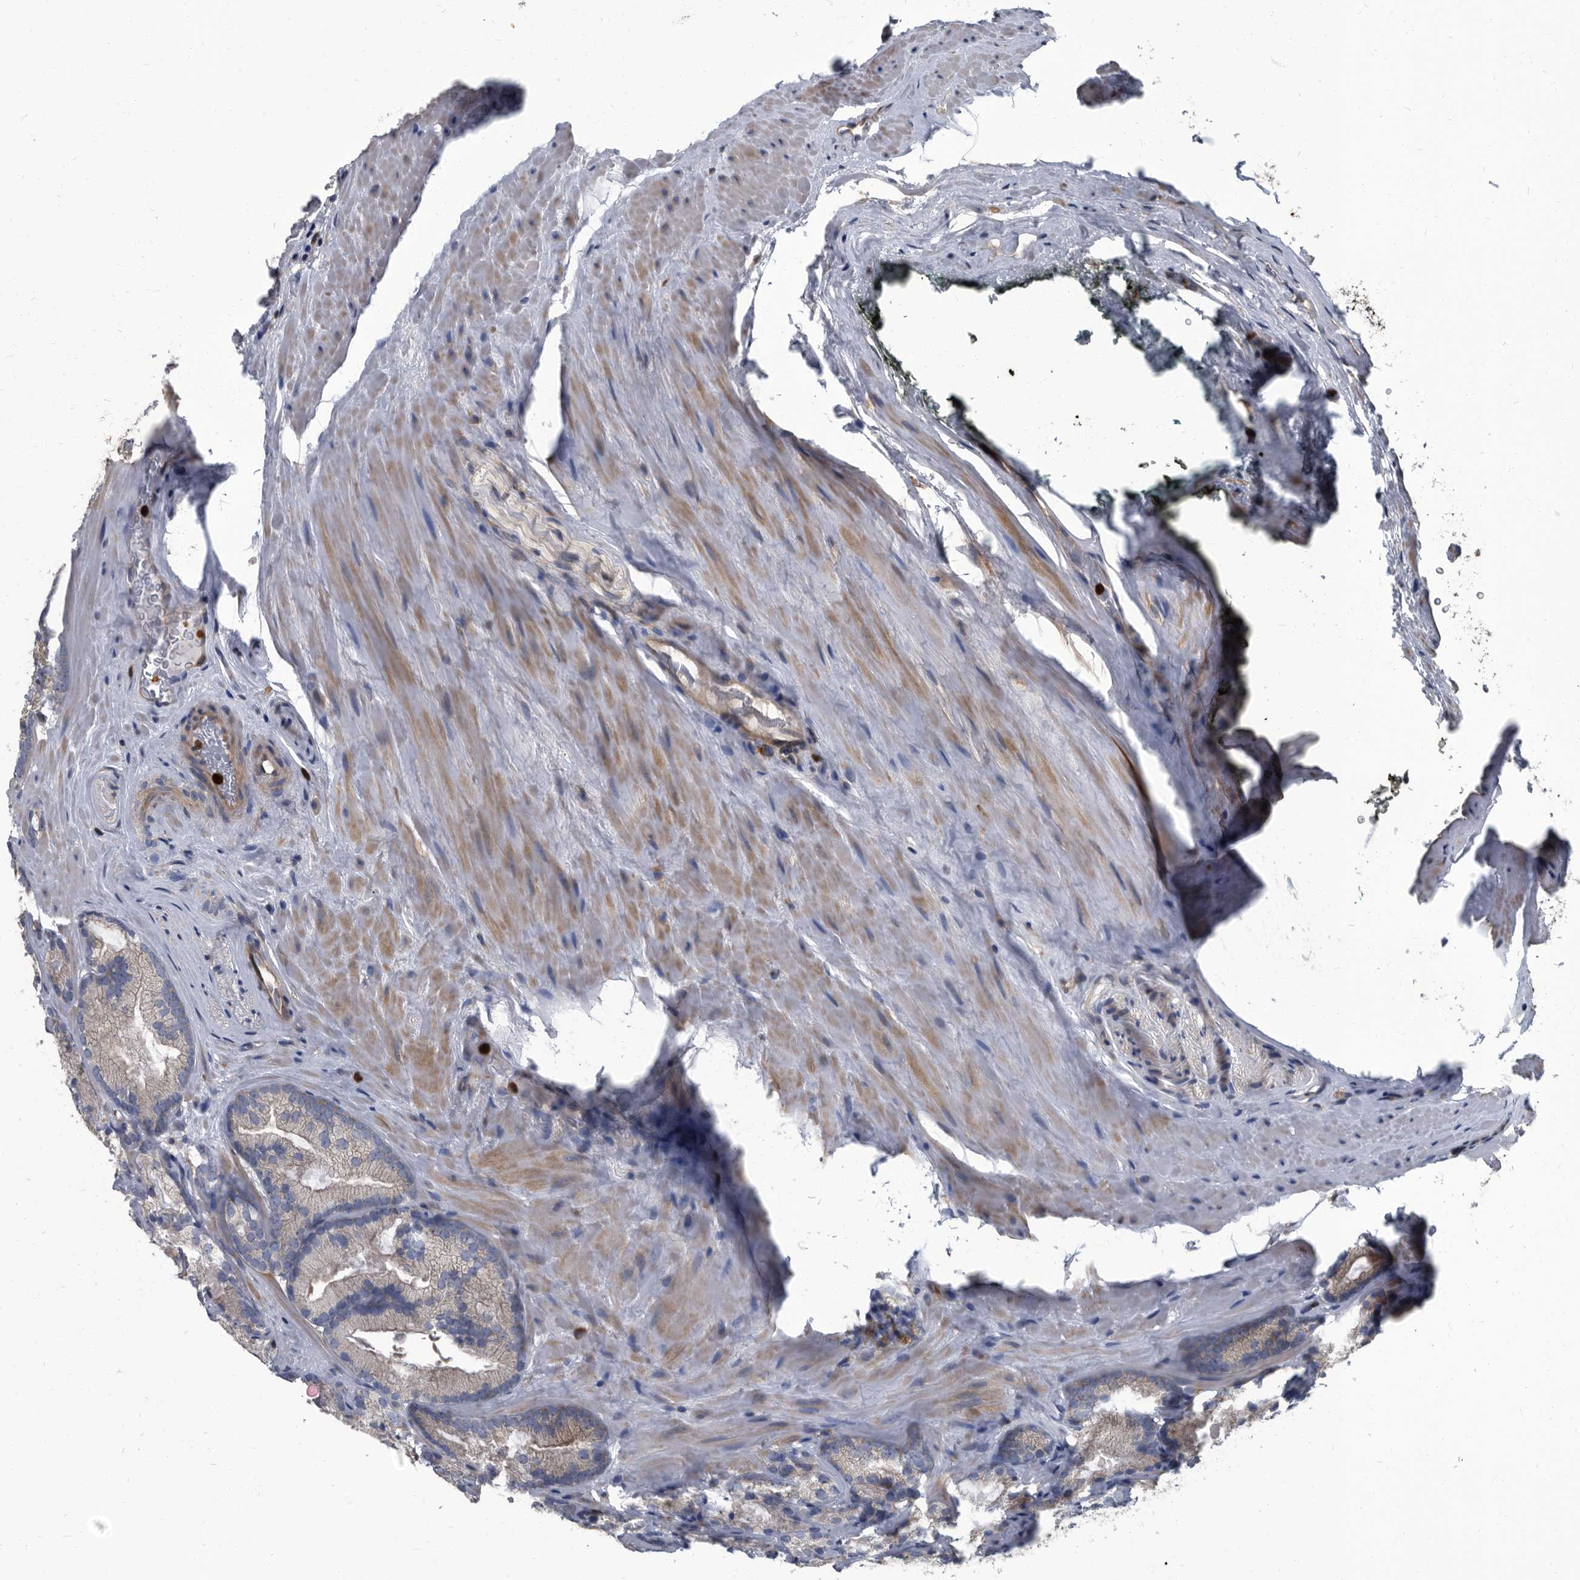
{"staining": {"intensity": "negative", "quantity": "none", "location": "none"}, "tissue": "prostate cancer", "cell_type": "Tumor cells", "image_type": "cancer", "snomed": [{"axis": "morphology", "description": "Adenocarcinoma, Low grade"}, {"axis": "topography", "description": "Prostate"}], "caption": "Immunohistochemical staining of human low-grade adenocarcinoma (prostate) reveals no significant staining in tumor cells.", "gene": "CDV3", "patient": {"sex": "male", "age": 72}}